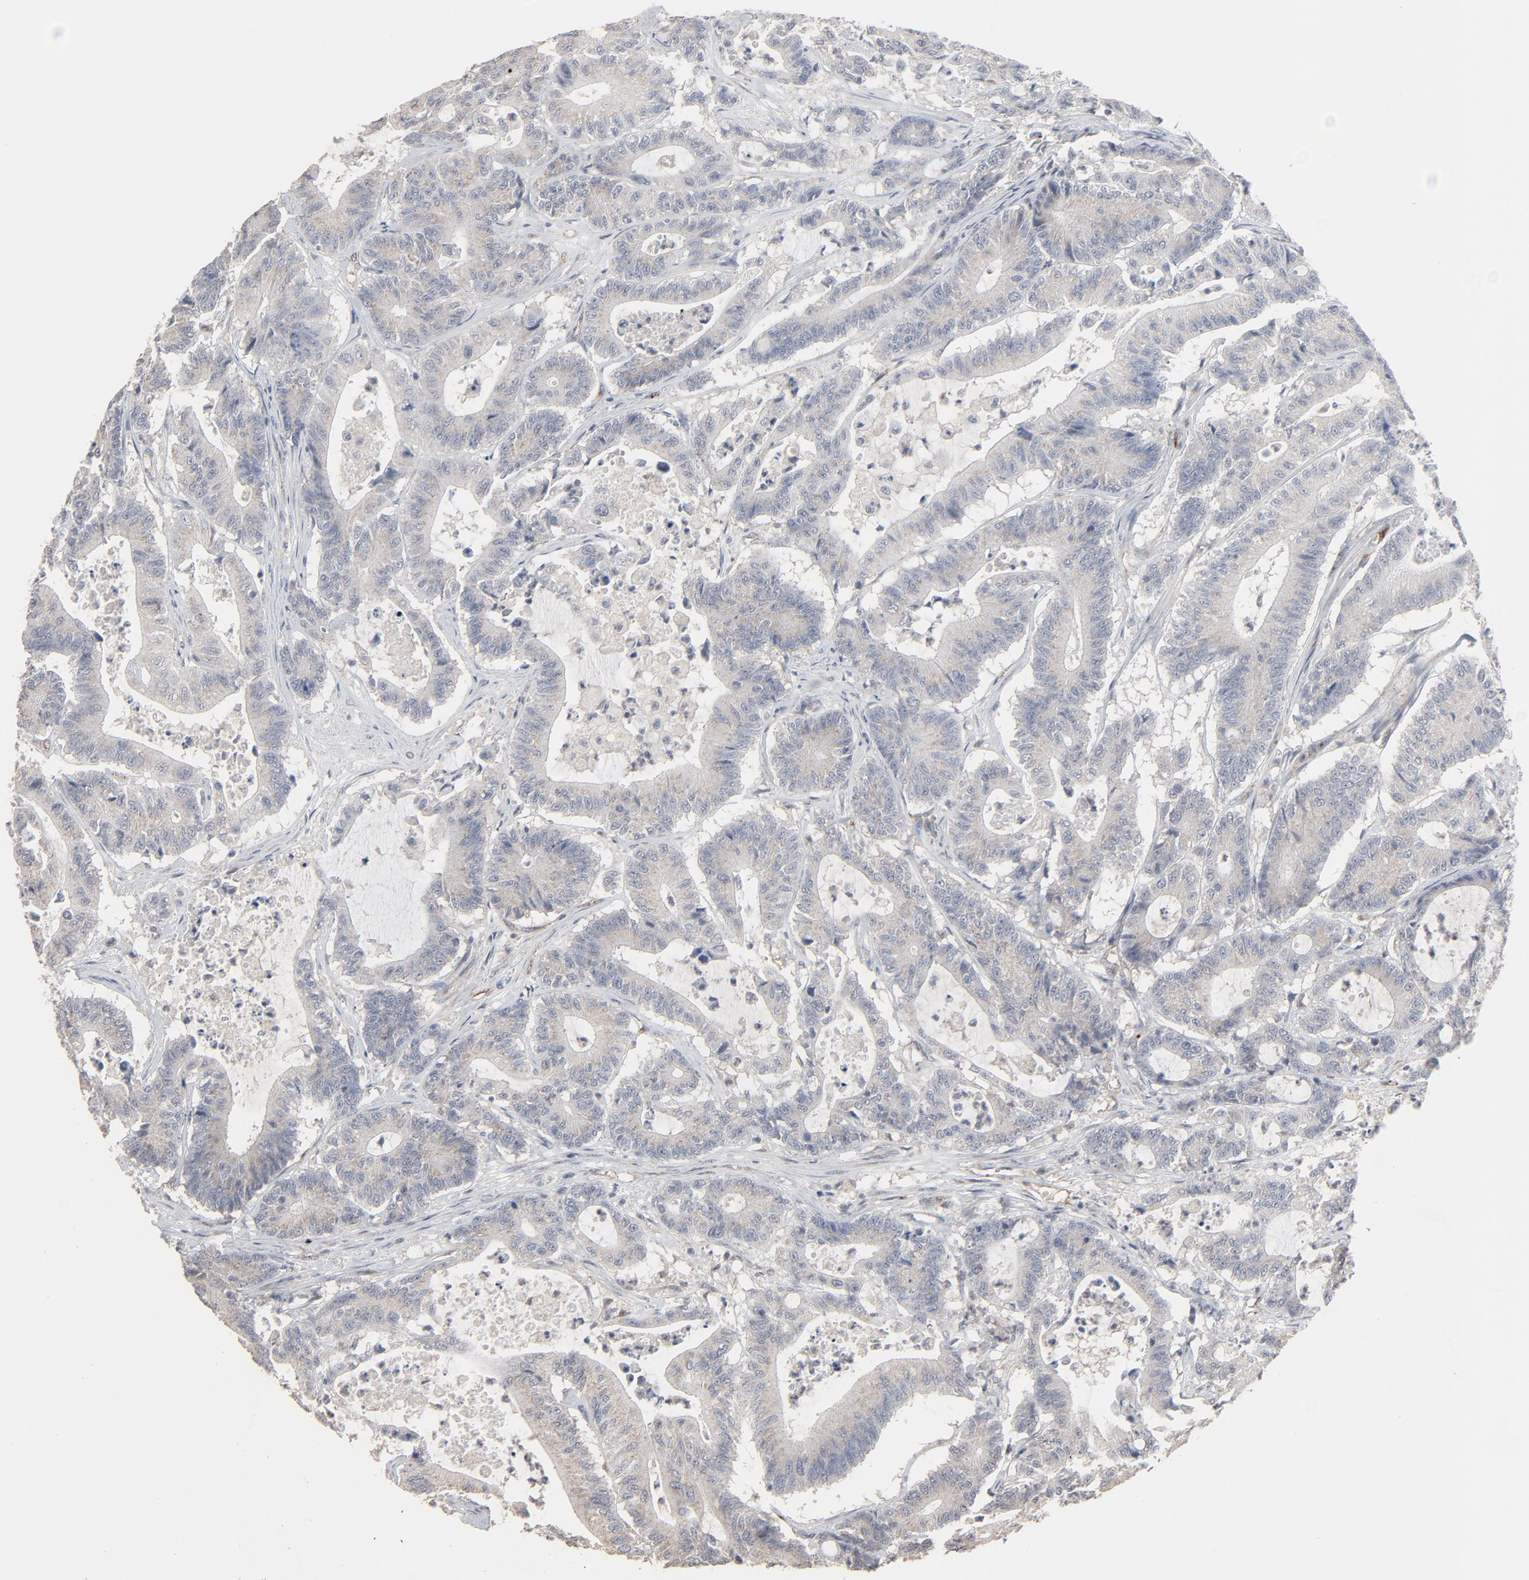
{"staining": {"intensity": "weak", "quantity": ">75%", "location": "cytoplasmic/membranous"}, "tissue": "colorectal cancer", "cell_type": "Tumor cells", "image_type": "cancer", "snomed": [{"axis": "morphology", "description": "Adenocarcinoma, NOS"}, {"axis": "topography", "description": "Colon"}], "caption": "Protein staining by immunohistochemistry demonstrates weak cytoplasmic/membranous positivity in approximately >75% of tumor cells in colorectal adenocarcinoma. The staining was performed using DAB to visualize the protein expression in brown, while the nuclei were stained in blue with hematoxylin (Magnification: 20x).", "gene": "JAM3", "patient": {"sex": "female", "age": 84}}